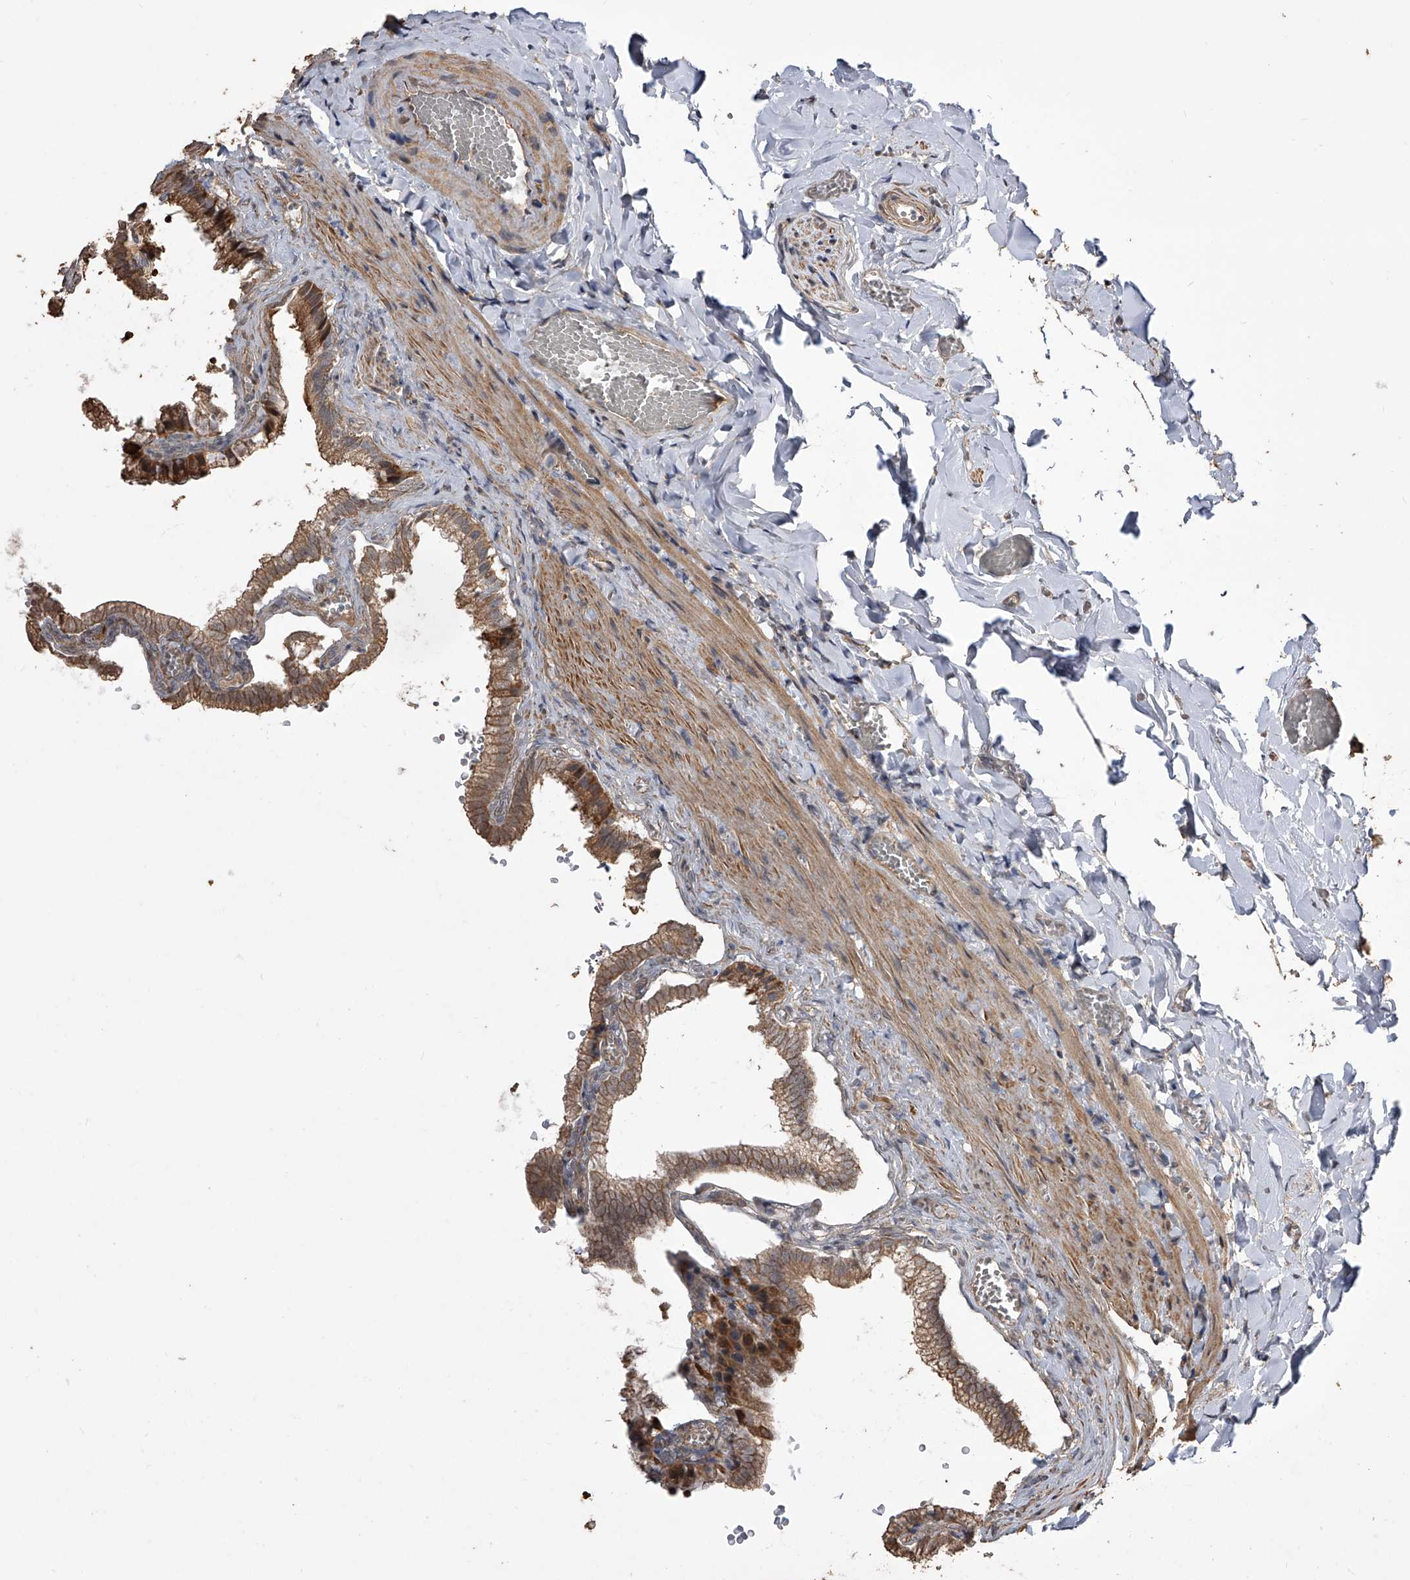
{"staining": {"intensity": "moderate", "quantity": ">75%", "location": "cytoplasmic/membranous"}, "tissue": "gallbladder", "cell_type": "Glandular cells", "image_type": "normal", "snomed": [{"axis": "morphology", "description": "Normal tissue, NOS"}, {"axis": "topography", "description": "Gallbladder"}], "caption": "A high-resolution micrograph shows IHC staining of unremarkable gallbladder, which reveals moderate cytoplasmic/membranous staining in approximately >75% of glandular cells.", "gene": "LTV1", "patient": {"sex": "male", "age": 38}}